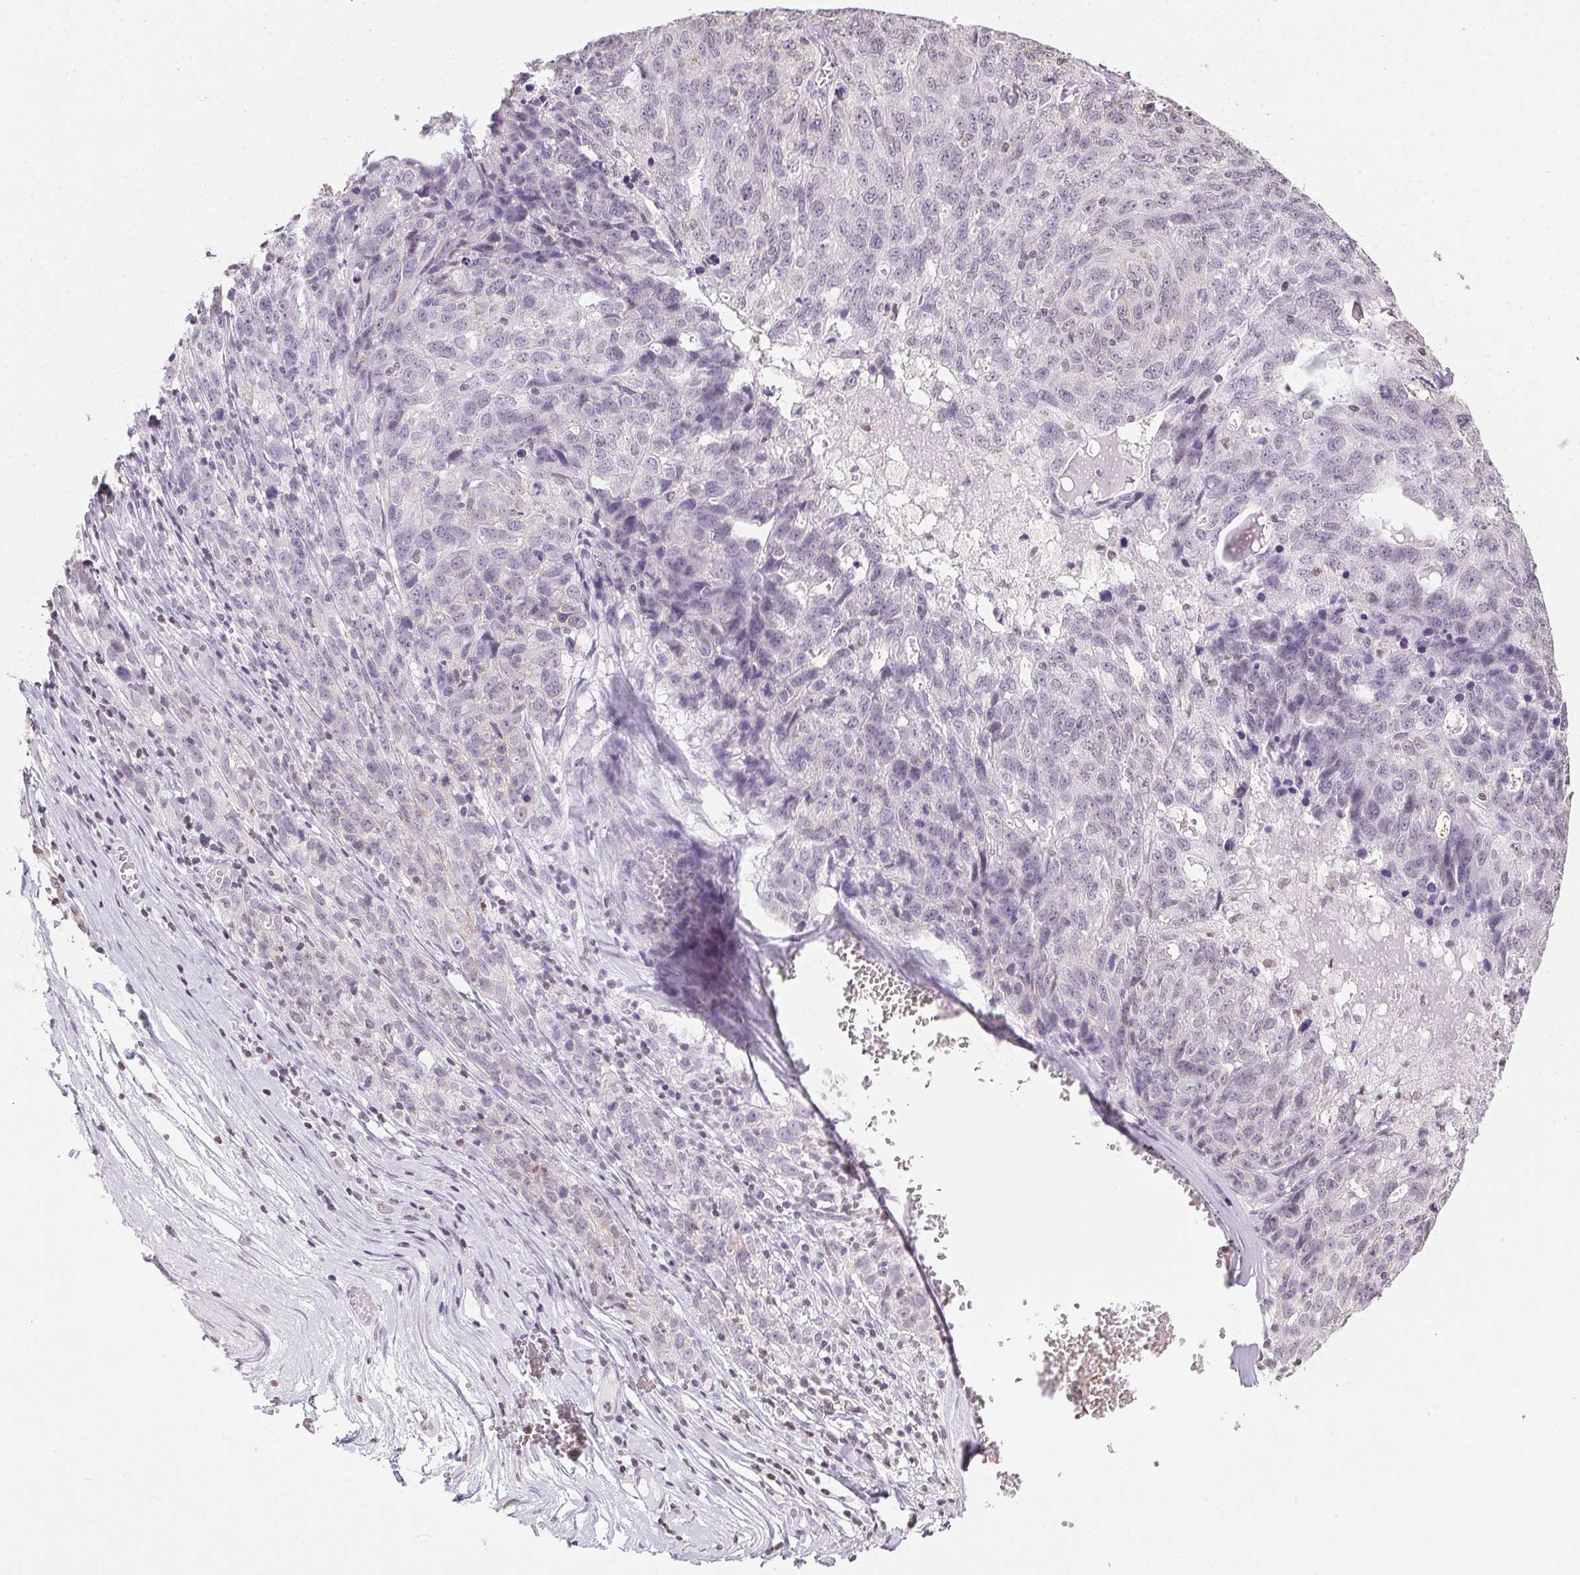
{"staining": {"intensity": "negative", "quantity": "none", "location": "none"}, "tissue": "ovarian cancer", "cell_type": "Tumor cells", "image_type": "cancer", "snomed": [{"axis": "morphology", "description": "Cystadenocarcinoma, serous, NOS"}, {"axis": "topography", "description": "Ovary"}], "caption": "Tumor cells are negative for protein expression in human serous cystadenocarcinoma (ovarian).", "gene": "PRL", "patient": {"sex": "female", "age": 71}}